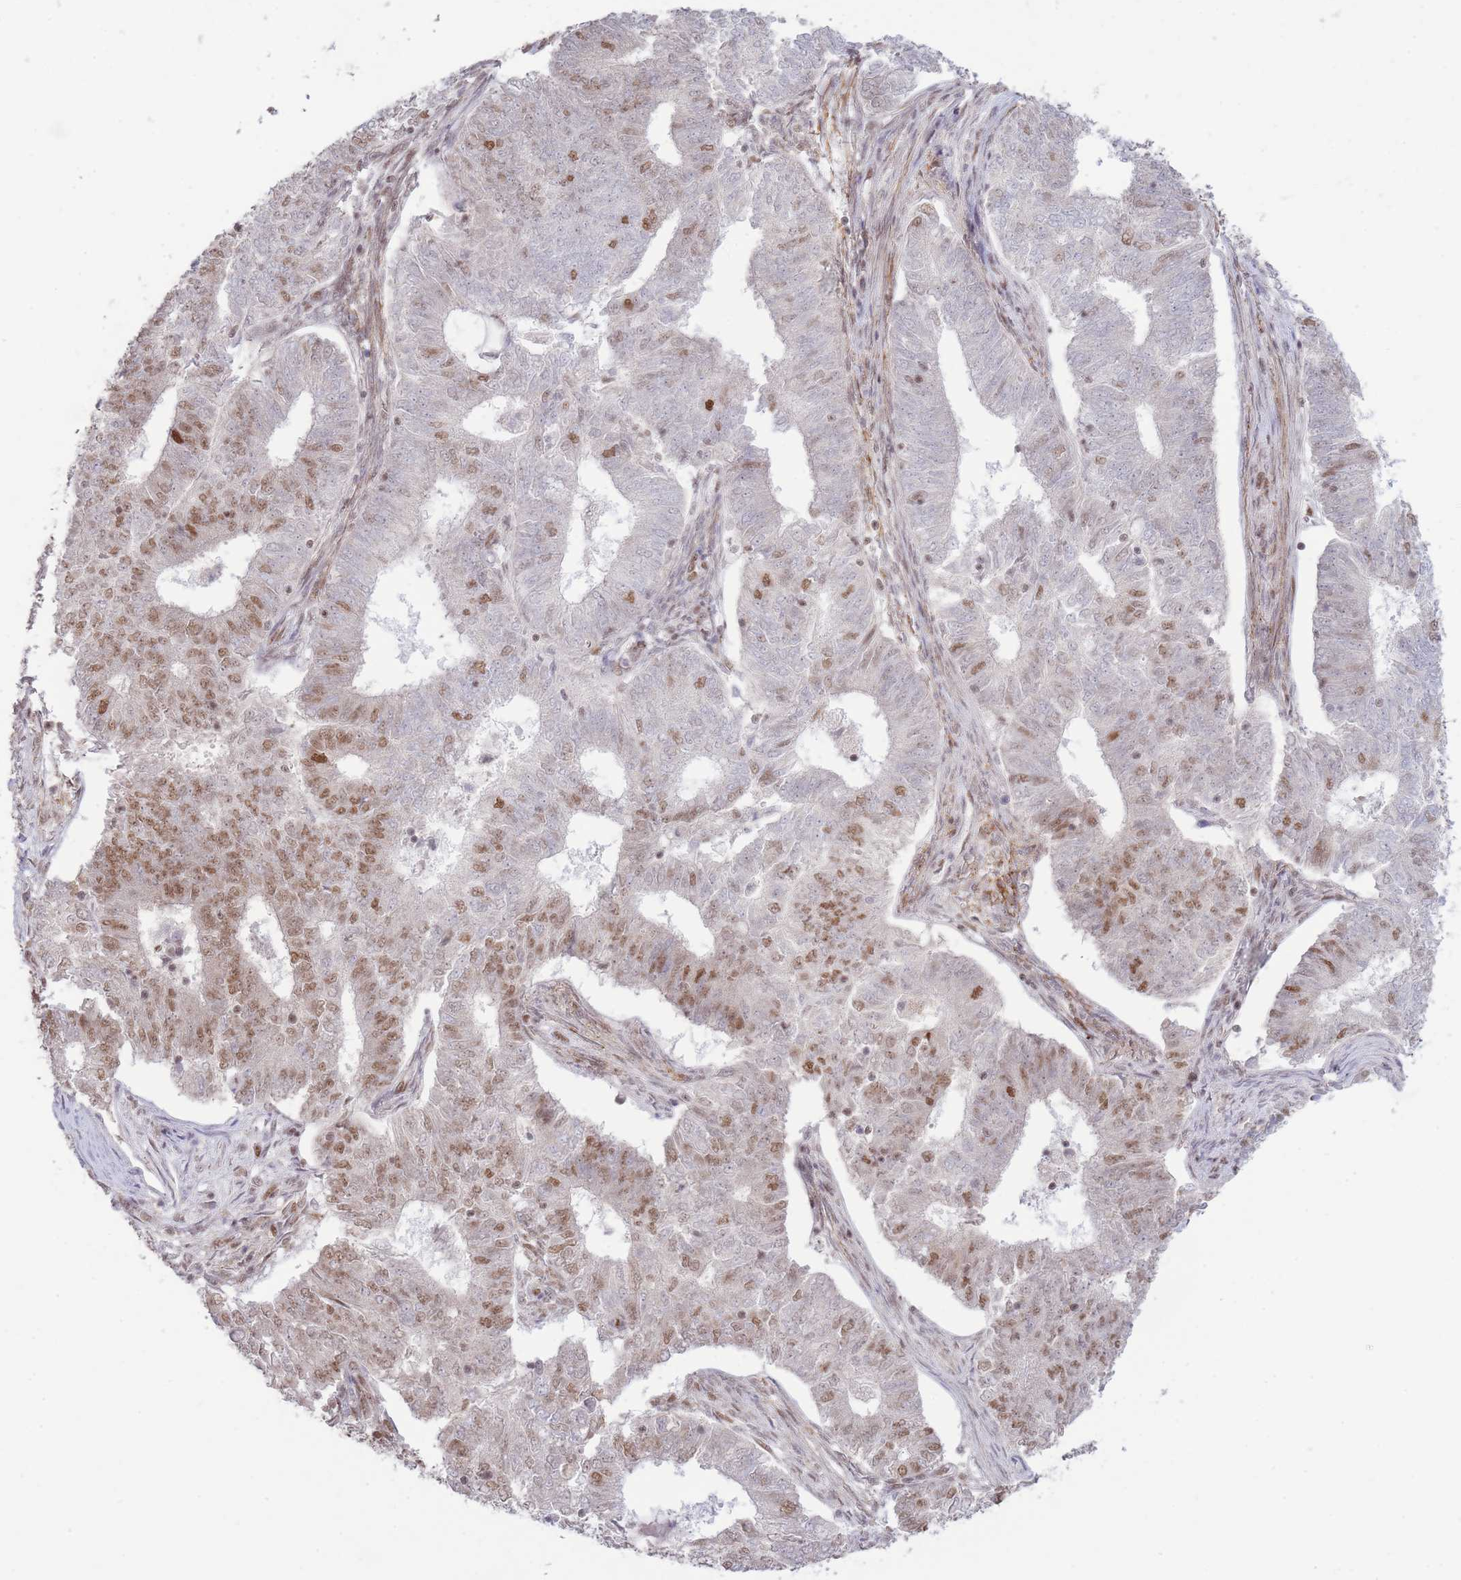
{"staining": {"intensity": "moderate", "quantity": "25%-75%", "location": "nuclear"}, "tissue": "endometrial cancer", "cell_type": "Tumor cells", "image_type": "cancer", "snomed": [{"axis": "morphology", "description": "Adenocarcinoma, NOS"}, {"axis": "topography", "description": "Endometrium"}], "caption": "This is a micrograph of IHC staining of endometrial cancer, which shows moderate positivity in the nuclear of tumor cells.", "gene": "CARD8", "patient": {"sex": "female", "age": 62}}